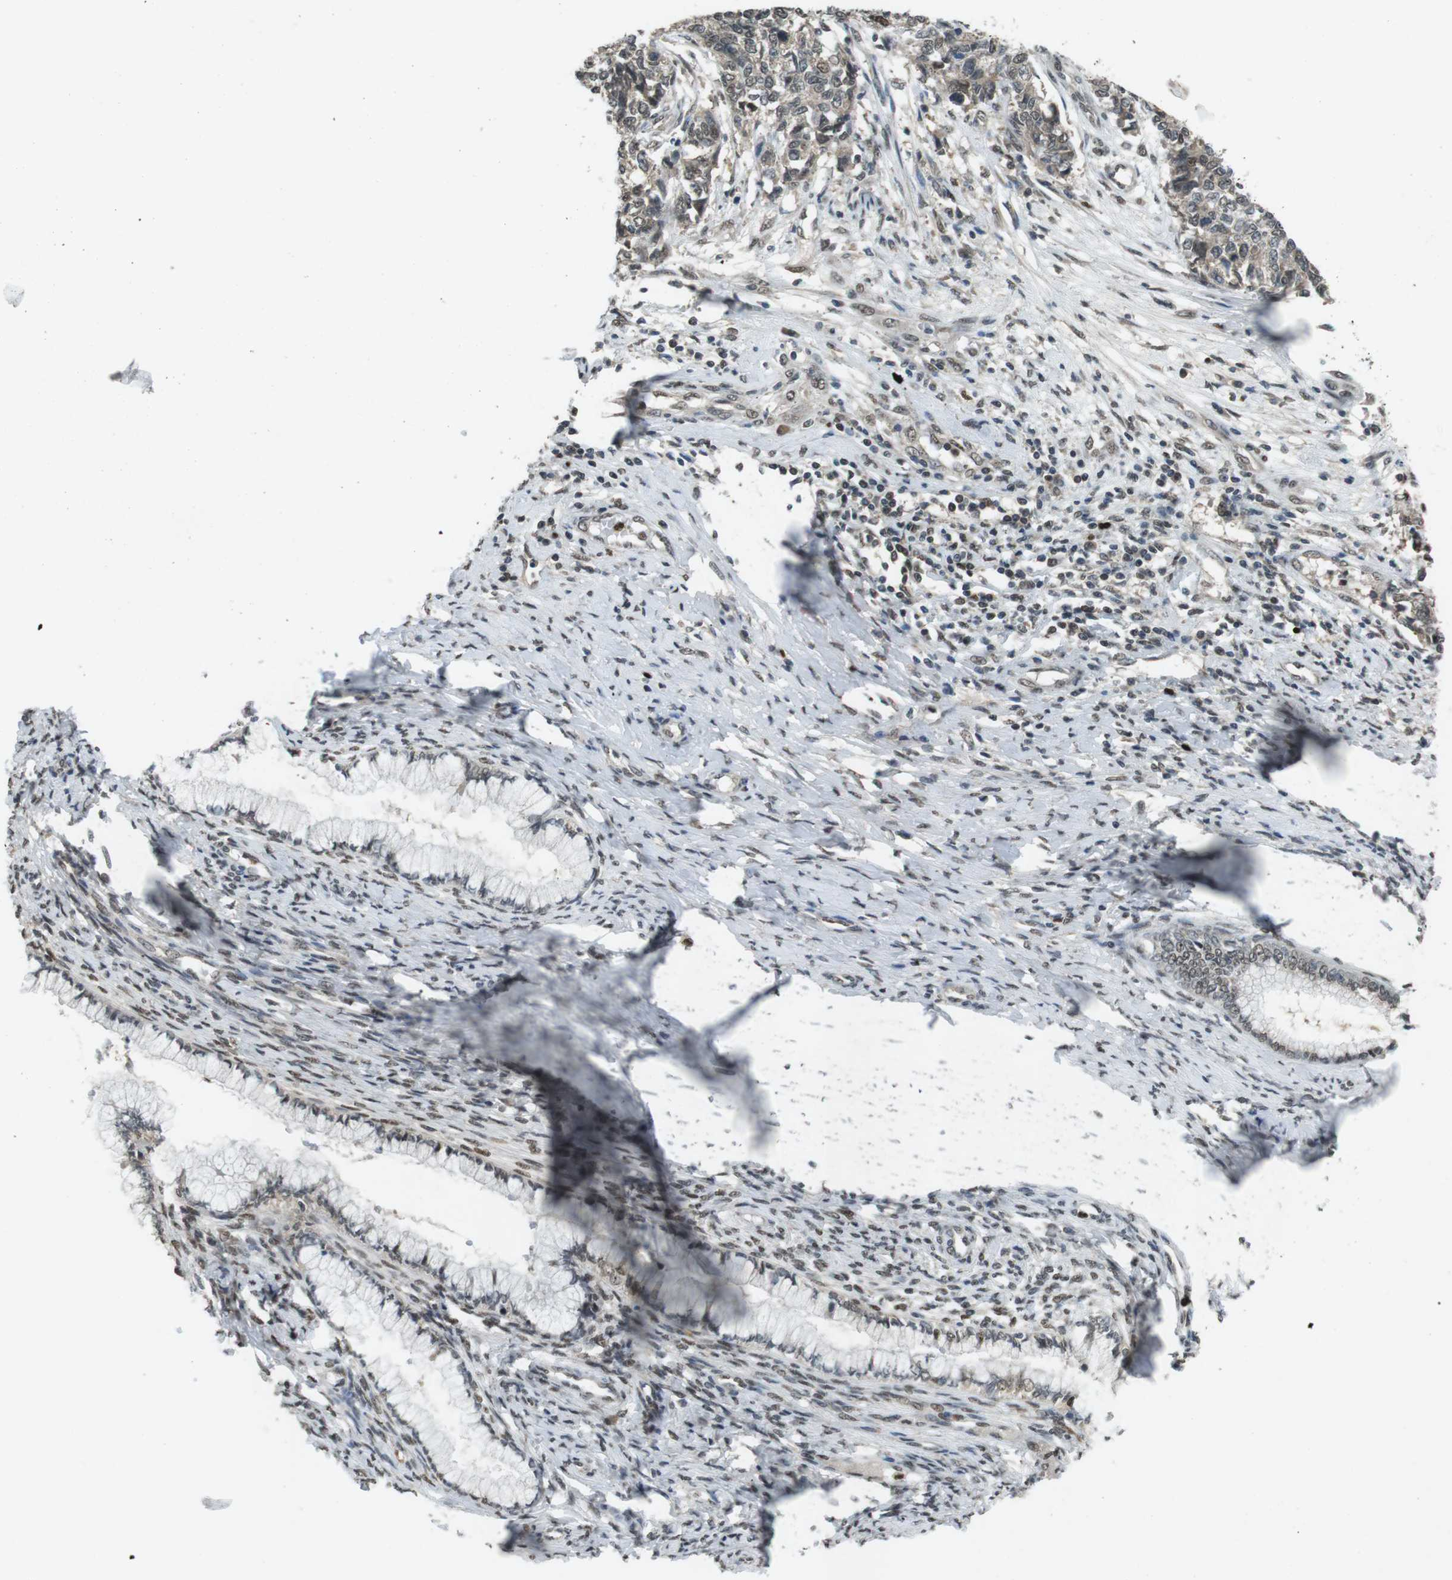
{"staining": {"intensity": "weak", "quantity": "25%-75%", "location": "cytoplasmic/membranous,nuclear"}, "tissue": "cervical cancer", "cell_type": "Tumor cells", "image_type": "cancer", "snomed": [{"axis": "morphology", "description": "Squamous cell carcinoma, NOS"}, {"axis": "topography", "description": "Cervix"}], "caption": "This is a histology image of IHC staining of cervical cancer (squamous cell carcinoma), which shows weak staining in the cytoplasmic/membranous and nuclear of tumor cells.", "gene": "ORAI3", "patient": {"sex": "female", "age": 63}}